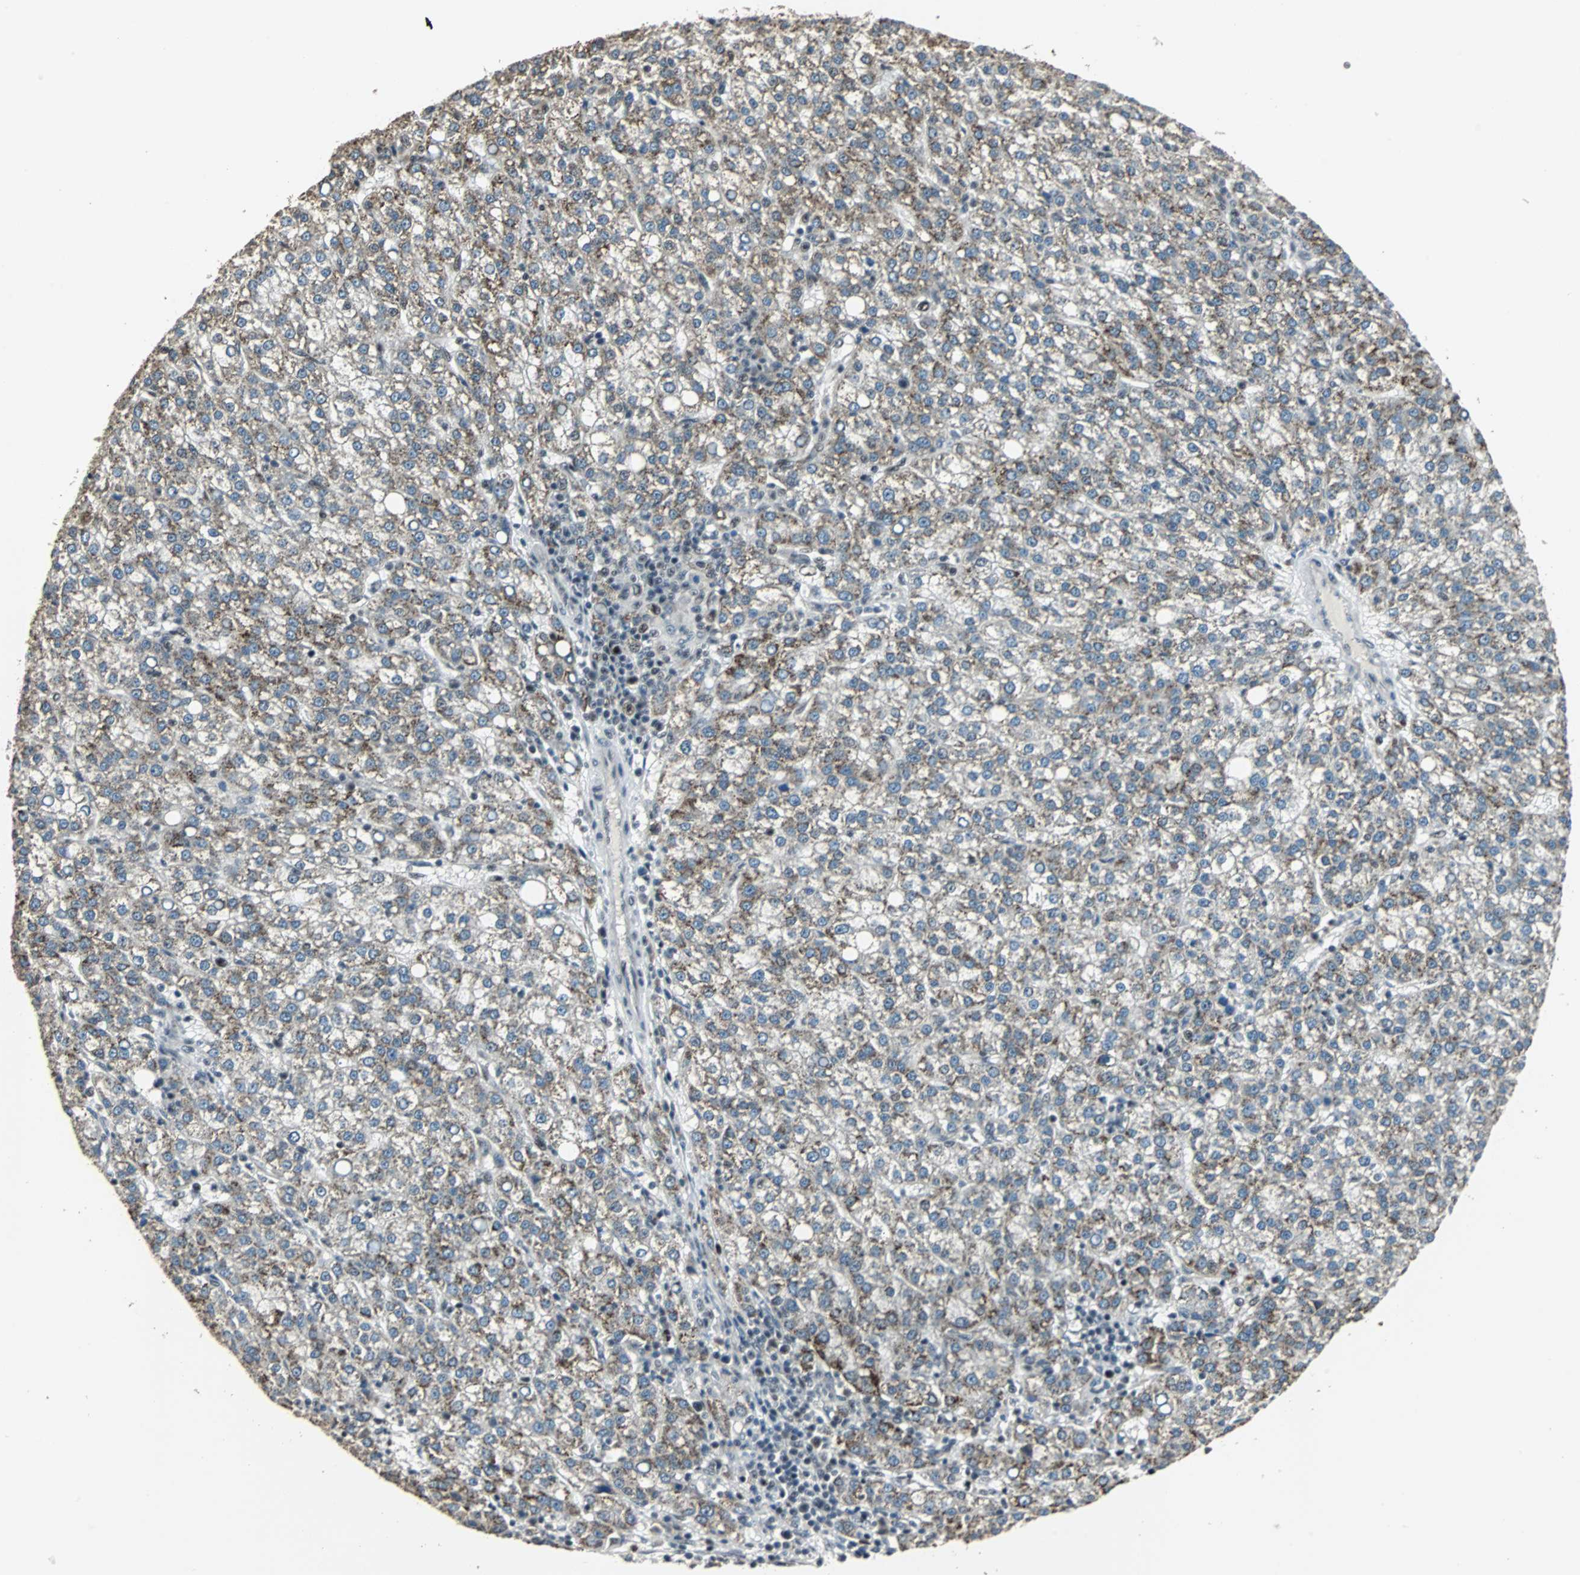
{"staining": {"intensity": "moderate", "quantity": ">75%", "location": "cytoplasmic/membranous"}, "tissue": "liver cancer", "cell_type": "Tumor cells", "image_type": "cancer", "snomed": [{"axis": "morphology", "description": "Carcinoma, Hepatocellular, NOS"}, {"axis": "topography", "description": "Liver"}], "caption": "Immunohistochemistry (IHC) of human liver cancer displays medium levels of moderate cytoplasmic/membranous positivity in about >75% of tumor cells. The protein of interest is stained brown, and the nuclei are stained in blue (DAB (3,3'-diaminobenzidine) IHC with brightfield microscopy, high magnification).", "gene": "MED4", "patient": {"sex": "female", "age": 58}}